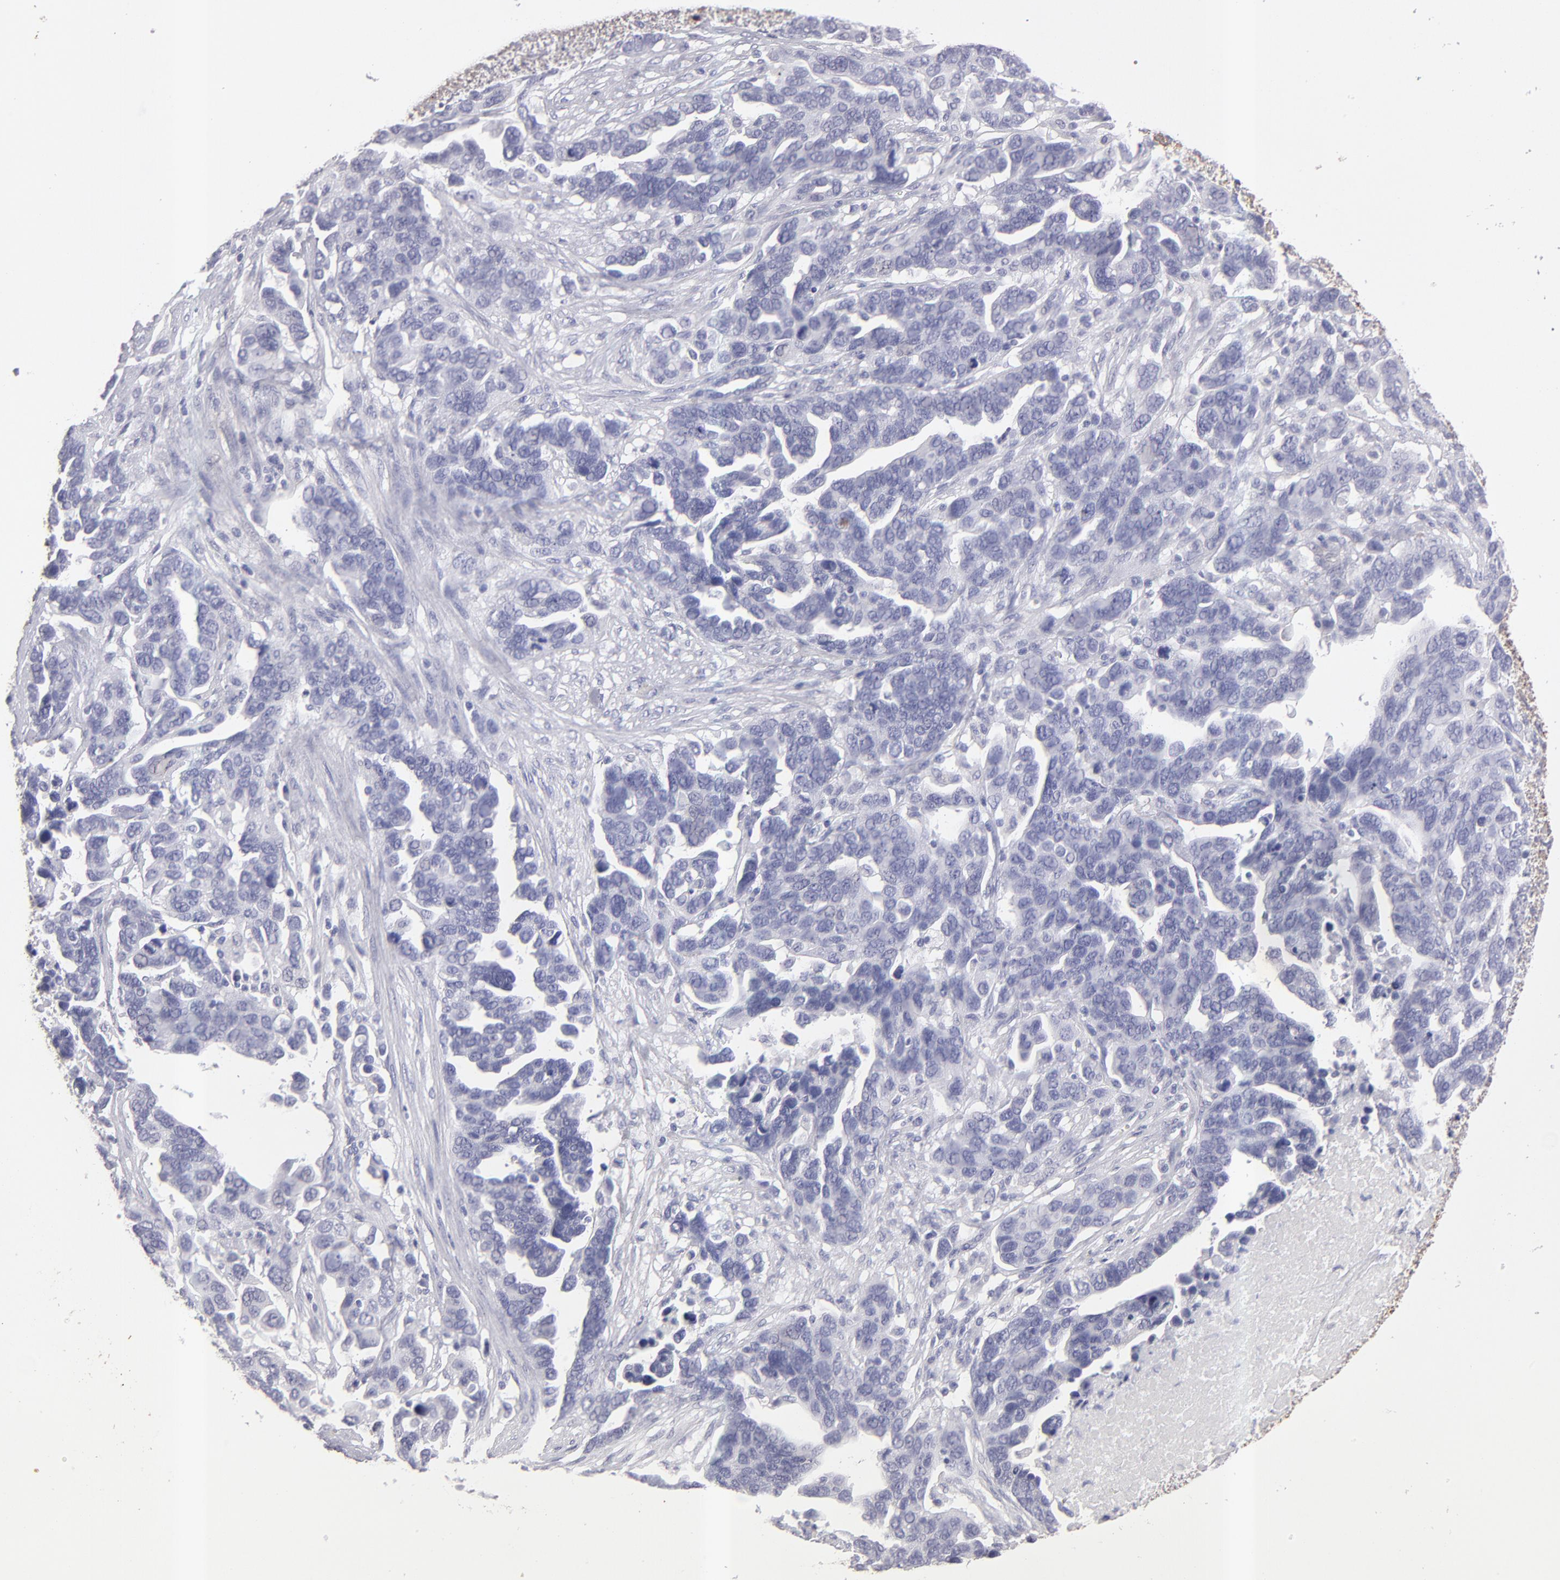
{"staining": {"intensity": "negative", "quantity": "none", "location": "none"}, "tissue": "ovarian cancer", "cell_type": "Tumor cells", "image_type": "cancer", "snomed": [{"axis": "morphology", "description": "Cystadenocarcinoma, serous, NOS"}, {"axis": "topography", "description": "Ovary"}], "caption": "Immunohistochemical staining of ovarian serous cystadenocarcinoma reveals no significant positivity in tumor cells.", "gene": "ABCC4", "patient": {"sex": "female", "age": 54}}